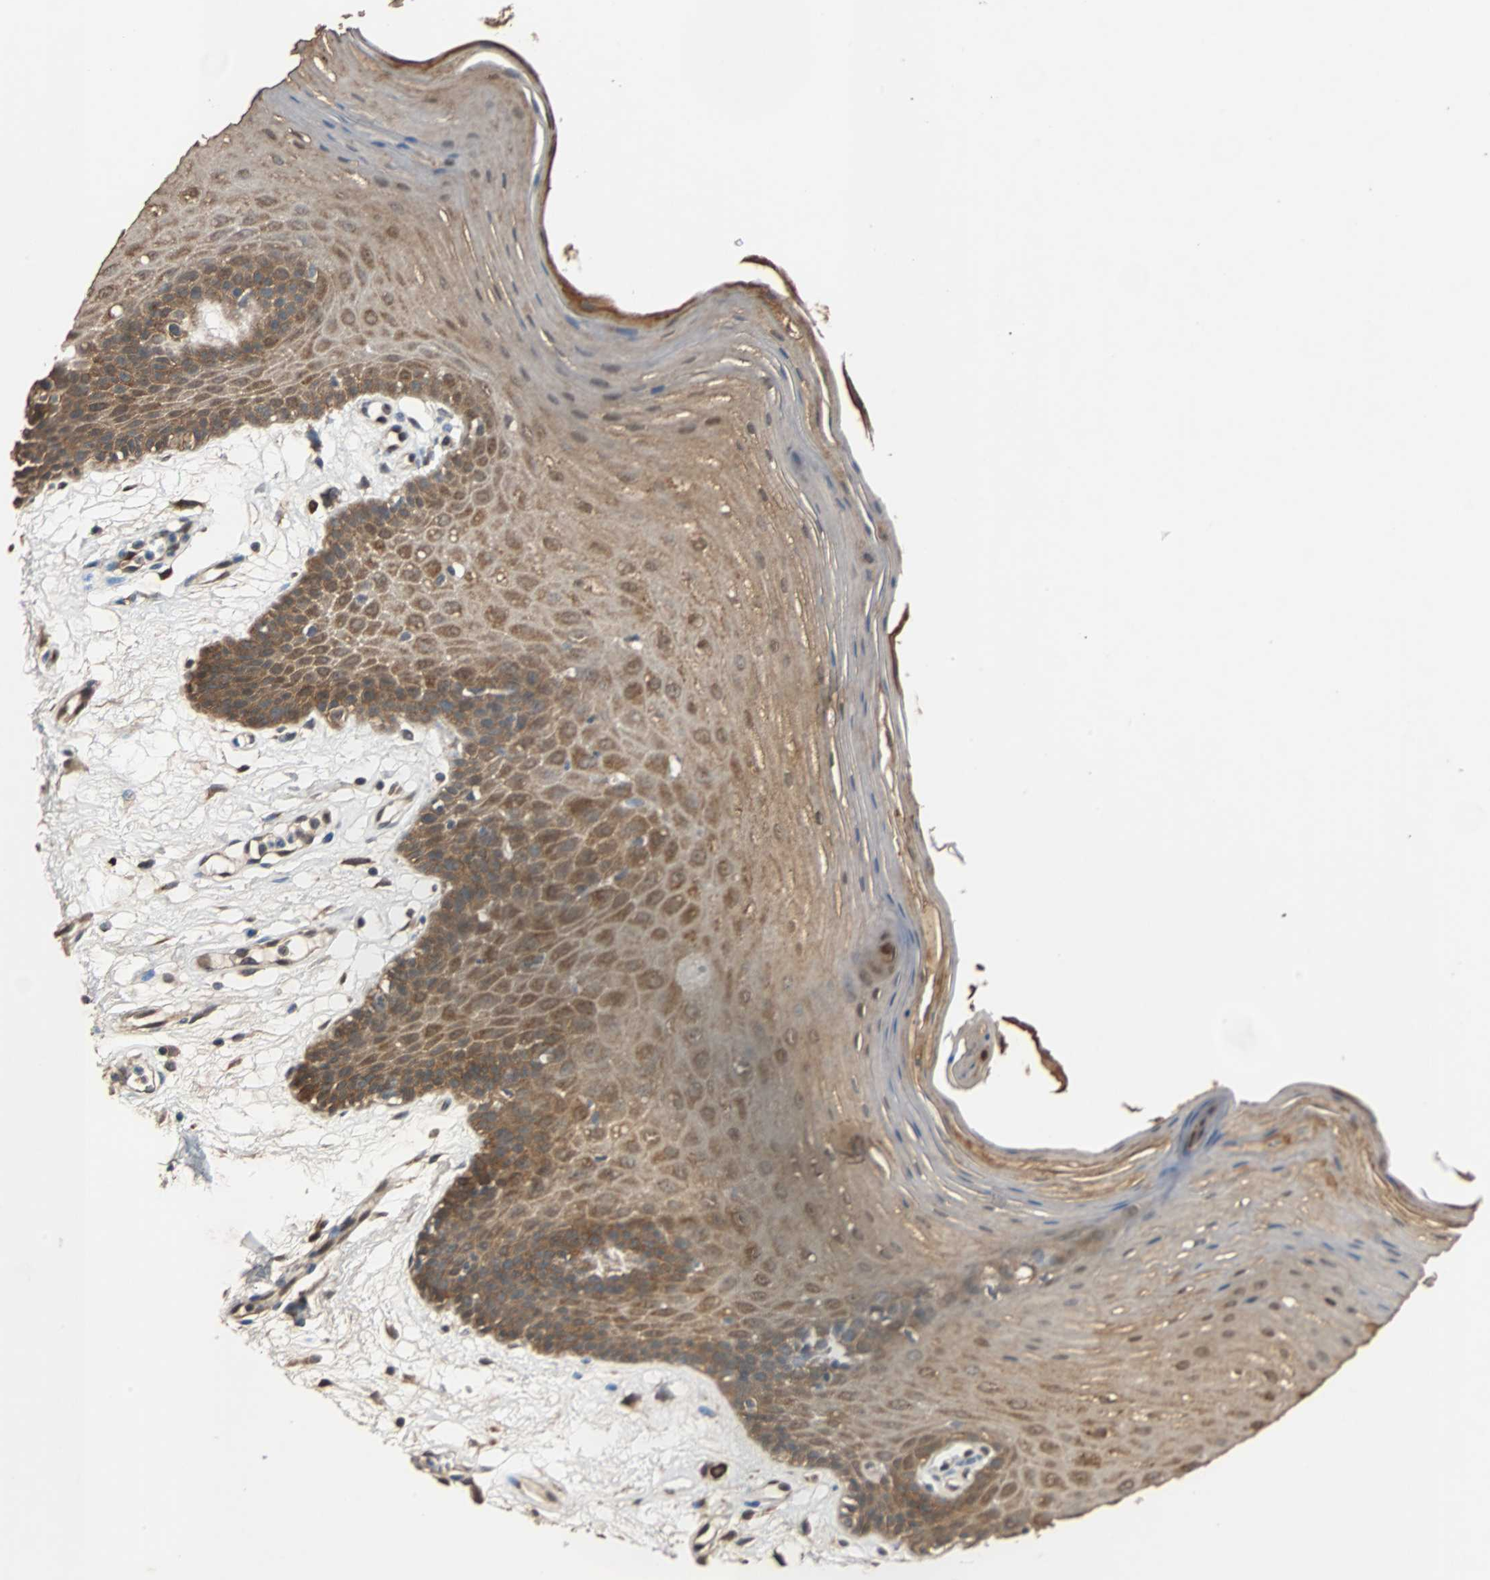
{"staining": {"intensity": "moderate", "quantity": ">75%", "location": "cytoplasmic/membranous"}, "tissue": "oral mucosa", "cell_type": "Squamous epithelial cells", "image_type": "normal", "snomed": [{"axis": "morphology", "description": "Normal tissue, NOS"}, {"axis": "morphology", "description": "Squamous cell carcinoma, NOS"}, {"axis": "topography", "description": "Skeletal muscle"}, {"axis": "topography", "description": "Oral tissue"}, {"axis": "topography", "description": "Head-Neck"}], "caption": "High-magnification brightfield microscopy of normal oral mucosa stained with DAB (brown) and counterstained with hematoxylin (blue). squamous epithelial cells exhibit moderate cytoplasmic/membranous positivity is seen in approximately>75% of cells. (DAB IHC, brown staining for protein, blue staining for nuclei).", "gene": "NDRG1", "patient": {"sex": "male", "age": 71}}